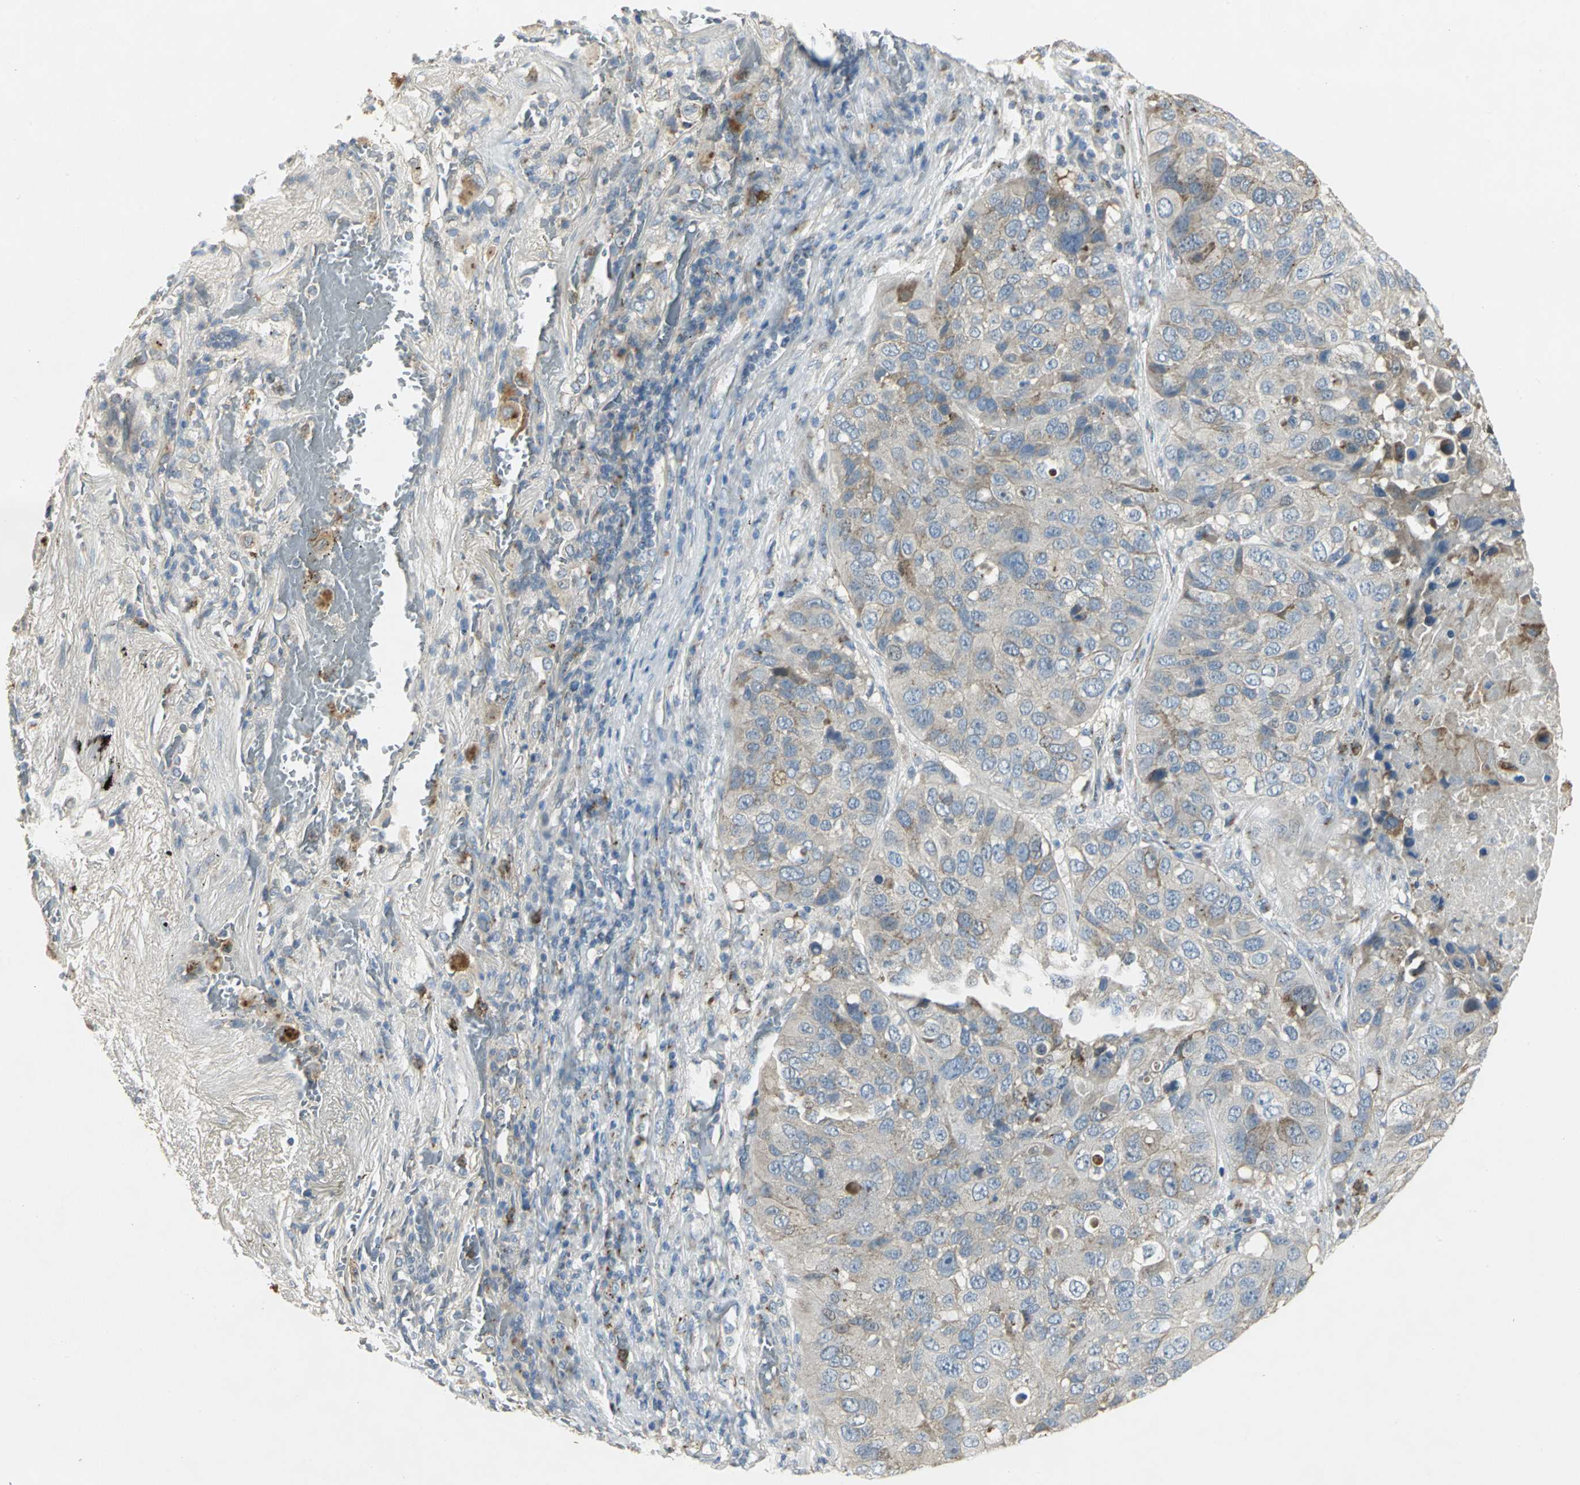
{"staining": {"intensity": "weak", "quantity": "25%-75%", "location": "cytoplasmic/membranous"}, "tissue": "lung cancer", "cell_type": "Tumor cells", "image_type": "cancer", "snomed": [{"axis": "morphology", "description": "Squamous cell carcinoma, NOS"}, {"axis": "topography", "description": "Lung"}], "caption": "Approximately 25%-75% of tumor cells in lung squamous cell carcinoma display weak cytoplasmic/membranous protein staining as visualized by brown immunohistochemical staining.", "gene": "TM9SF2", "patient": {"sex": "male", "age": 57}}